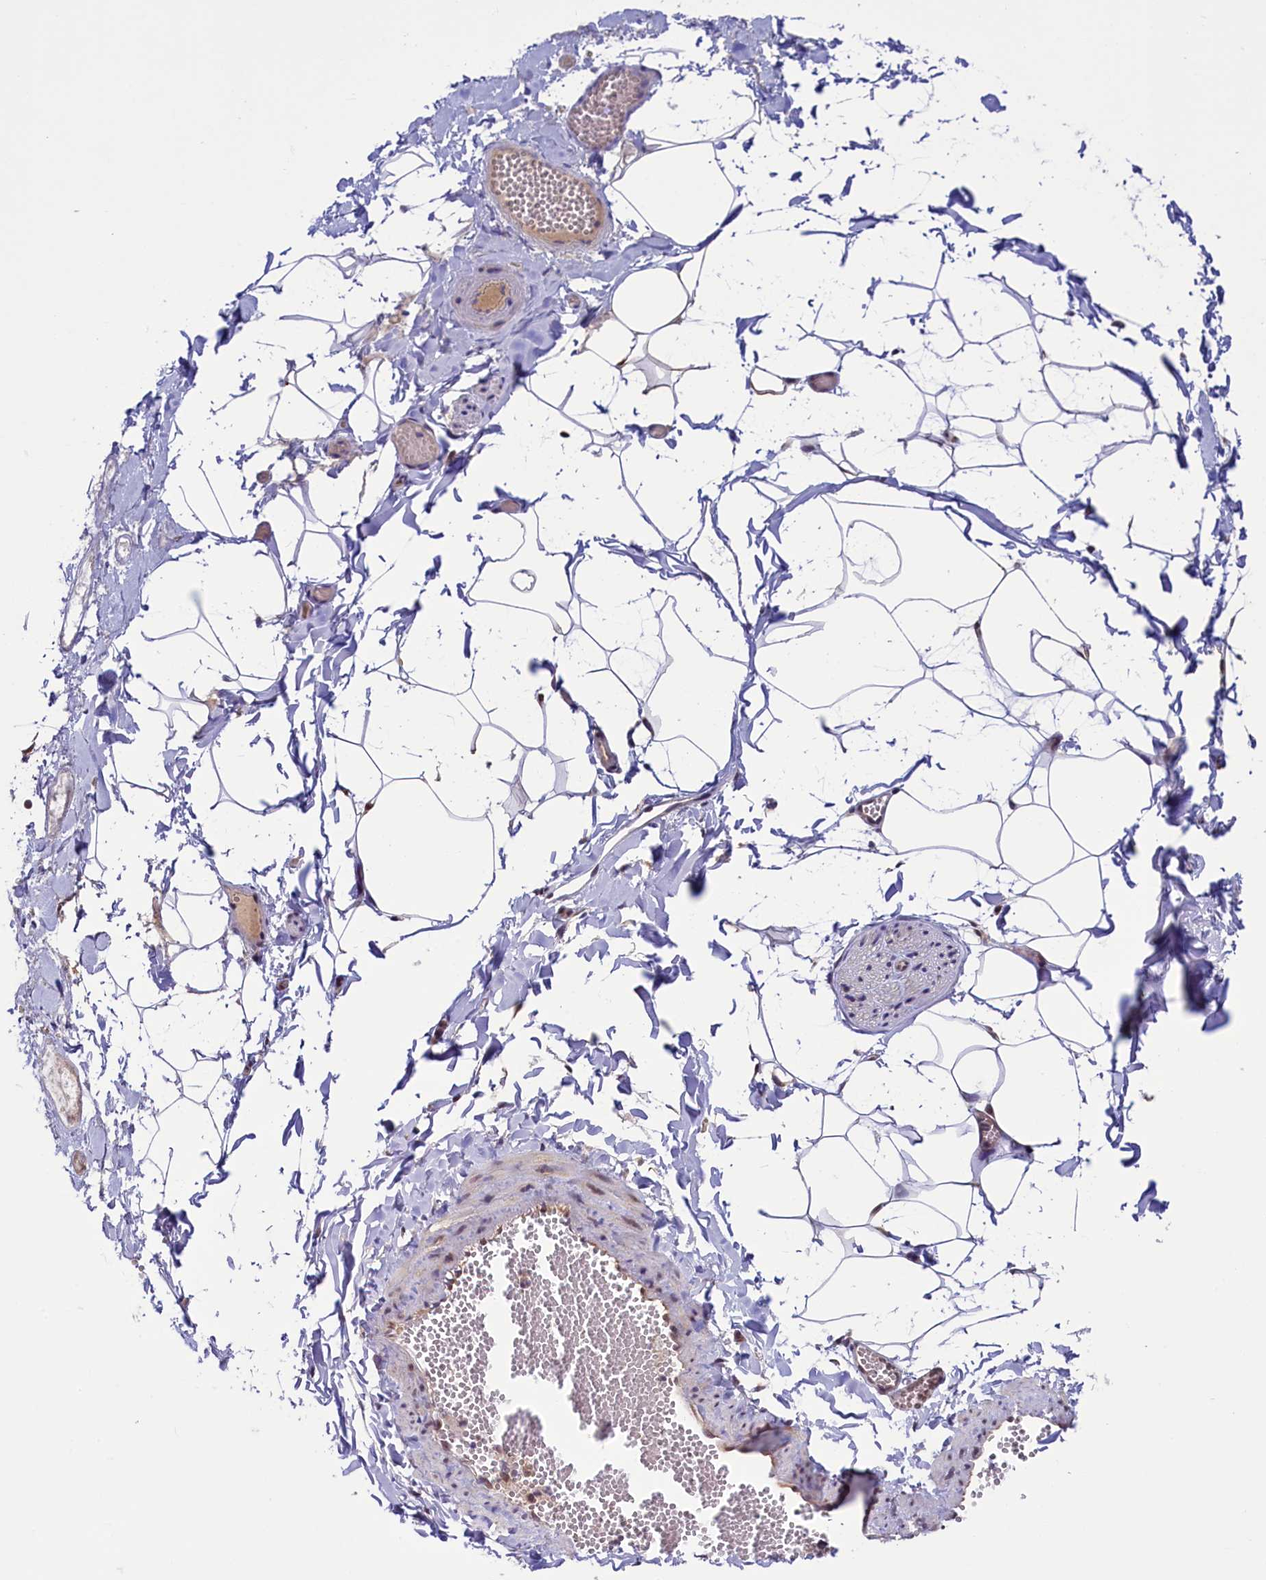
{"staining": {"intensity": "moderate", "quantity": "25%-75%", "location": "cytoplasmic/membranous,nuclear"}, "tissue": "adipose tissue", "cell_type": "Adipocytes", "image_type": "normal", "snomed": [{"axis": "morphology", "description": "Normal tissue, NOS"}, {"axis": "topography", "description": "Gallbladder"}, {"axis": "topography", "description": "Peripheral nerve tissue"}], "caption": "Immunohistochemical staining of unremarkable adipose tissue demonstrates medium levels of moderate cytoplasmic/membranous,nuclear expression in approximately 25%-75% of adipocytes.", "gene": "SLC7A6OS", "patient": {"sex": "male", "age": 38}}